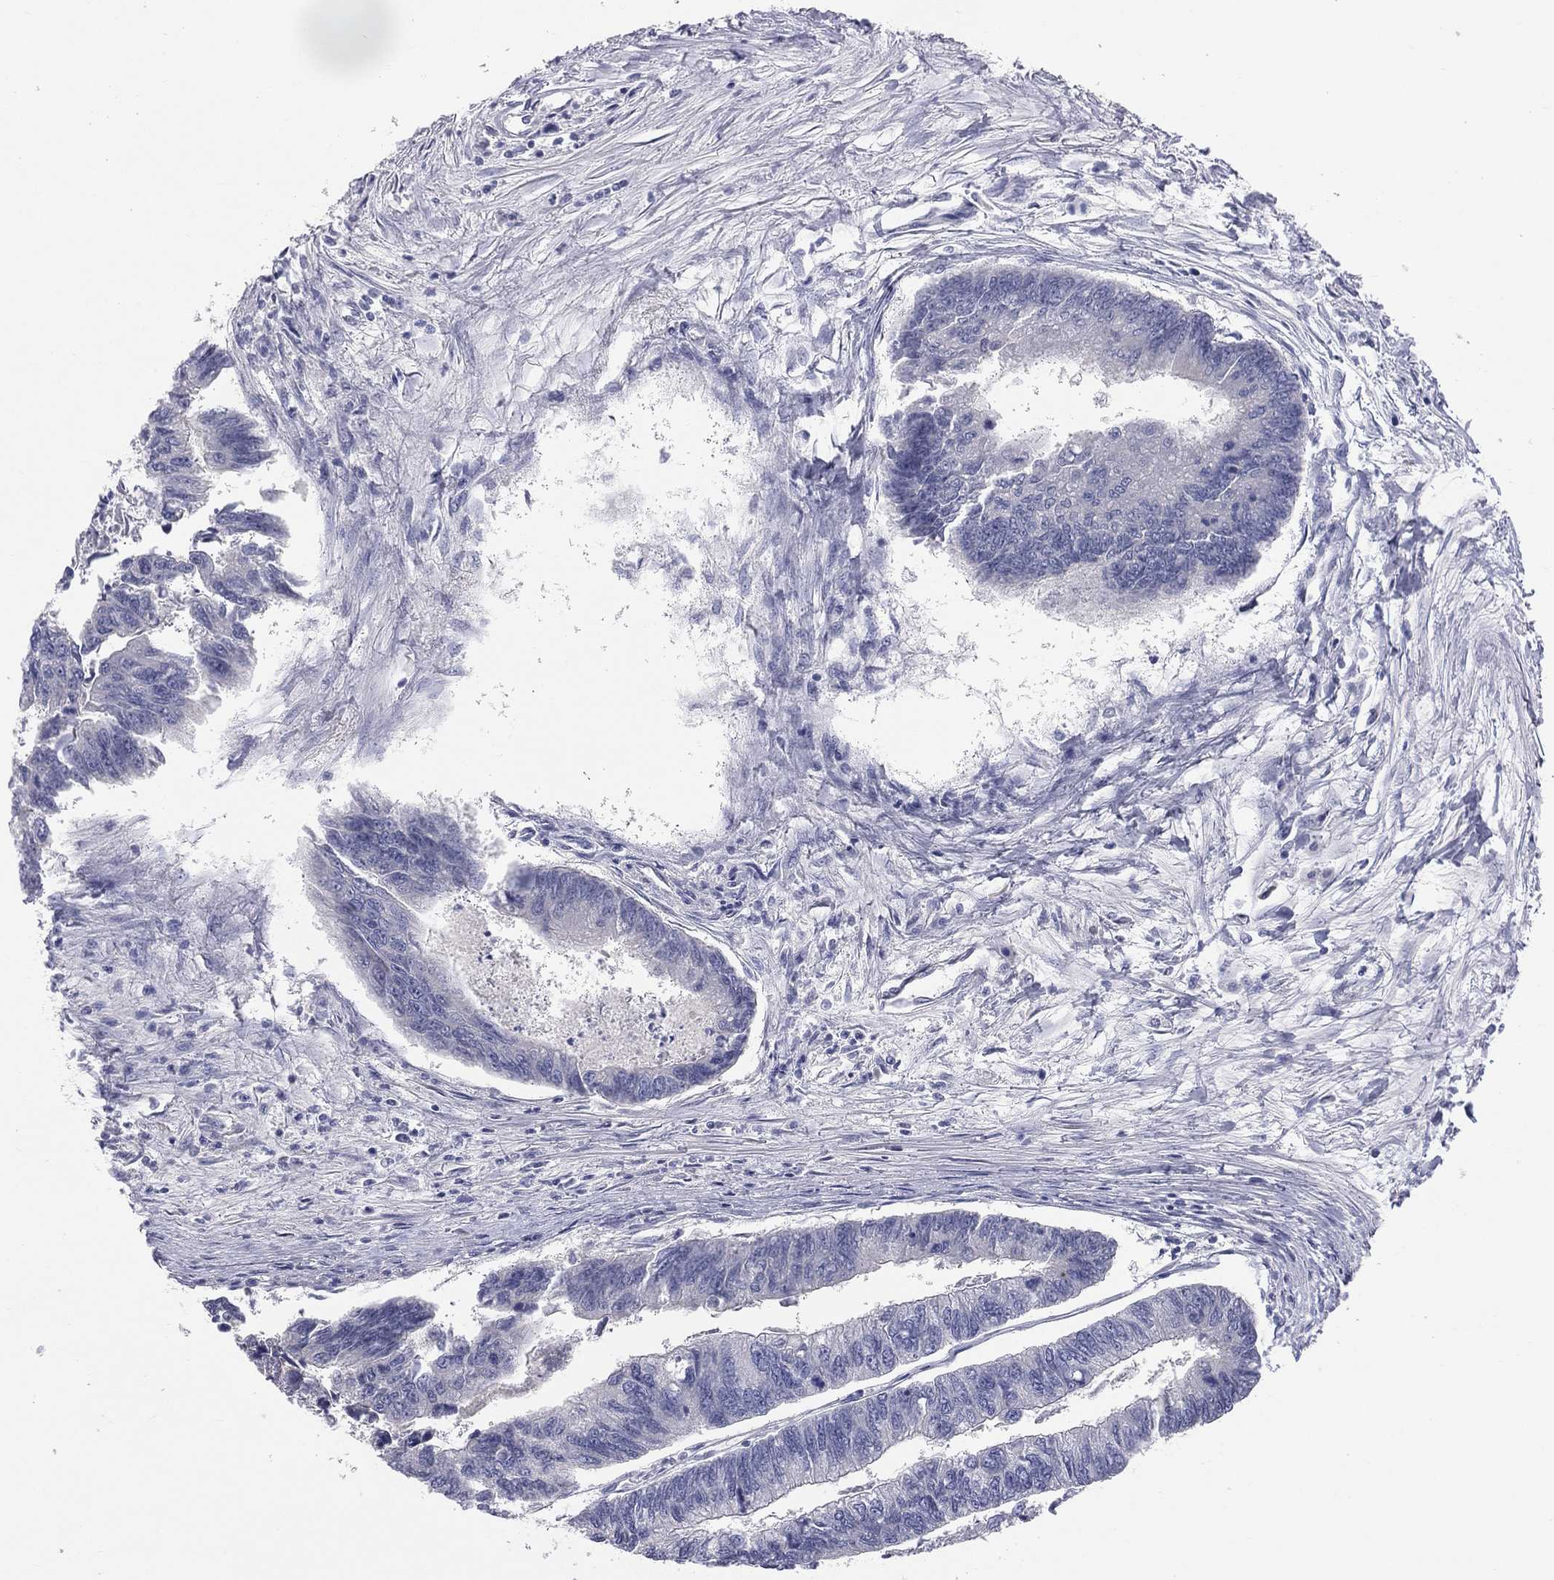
{"staining": {"intensity": "negative", "quantity": "none", "location": "none"}, "tissue": "colorectal cancer", "cell_type": "Tumor cells", "image_type": "cancer", "snomed": [{"axis": "morphology", "description": "Adenocarcinoma, NOS"}, {"axis": "topography", "description": "Colon"}], "caption": "Protein analysis of colorectal cancer demonstrates no significant expression in tumor cells.", "gene": "STK31", "patient": {"sex": "female", "age": 65}}